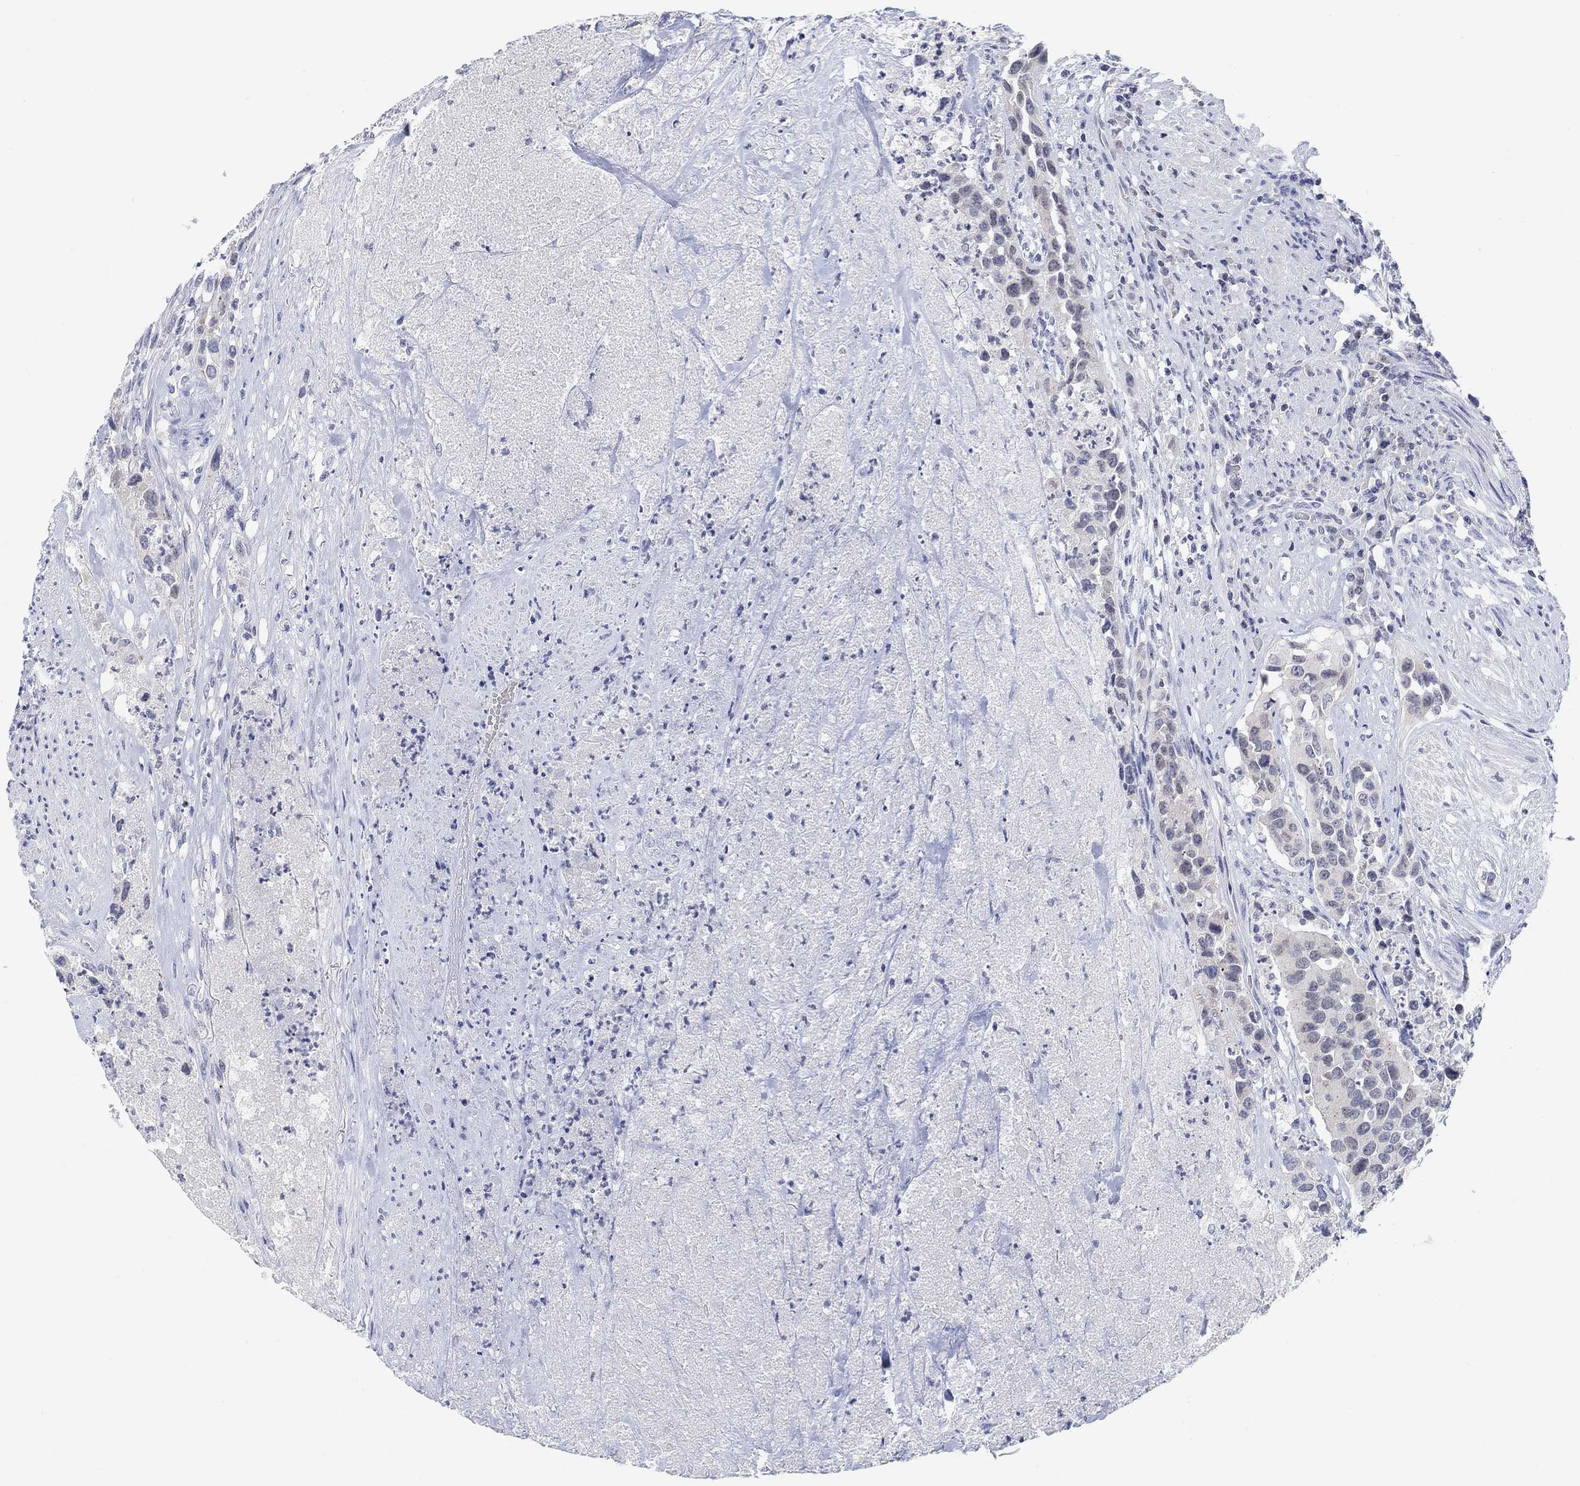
{"staining": {"intensity": "negative", "quantity": "none", "location": "none"}, "tissue": "urothelial cancer", "cell_type": "Tumor cells", "image_type": "cancer", "snomed": [{"axis": "morphology", "description": "Urothelial carcinoma, High grade"}, {"axis": "topography", "description": "Urinary bladder"}], "caption": "IHC of human urothelial cancer displays no positivity in tumor cells.", "gene": "ATP6V1E2", "patient": {"sex": "female", "age": 73}}